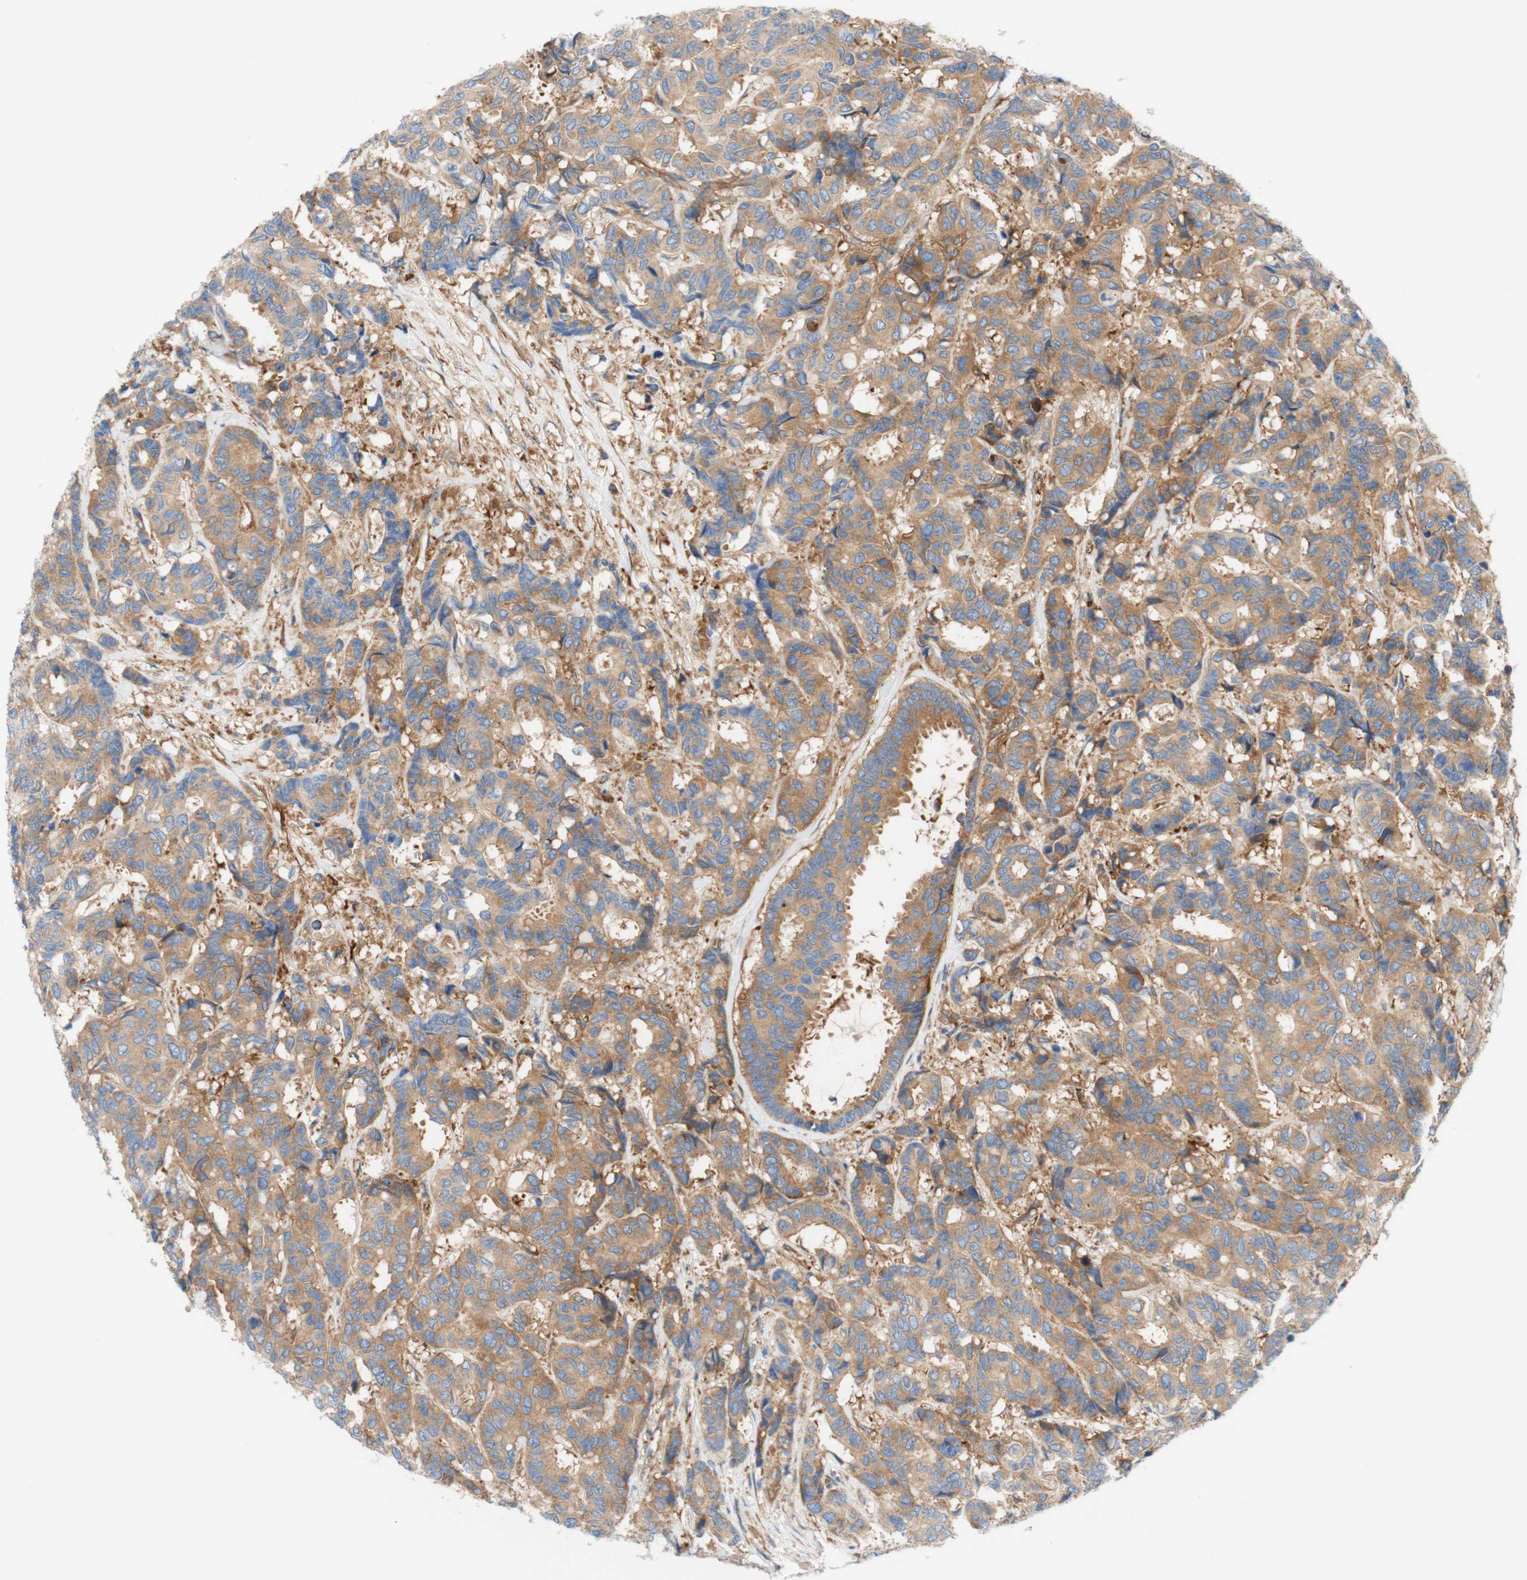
{"staining": {"intensity": "moderate", "quantity": ">75%", "location": "cytoplasmic/membranous"}, "tissue": "breast cancer", "cell_type": "Tumor cells", "image_type": "cancer", "snomed": [{"axis": "morphology", "description": "Duct carcinoma"}, {"axis": "topography", "description": "Breast"}], "caption": "IHC histopathology image of breast cancer stained for a protein (brown), which displays medium levels of moderate cytoplasmic/membranous staining in approximately >75% of tumor cells.", "gene": "STOM", "patient": {"sex": "female", "age": 87}}